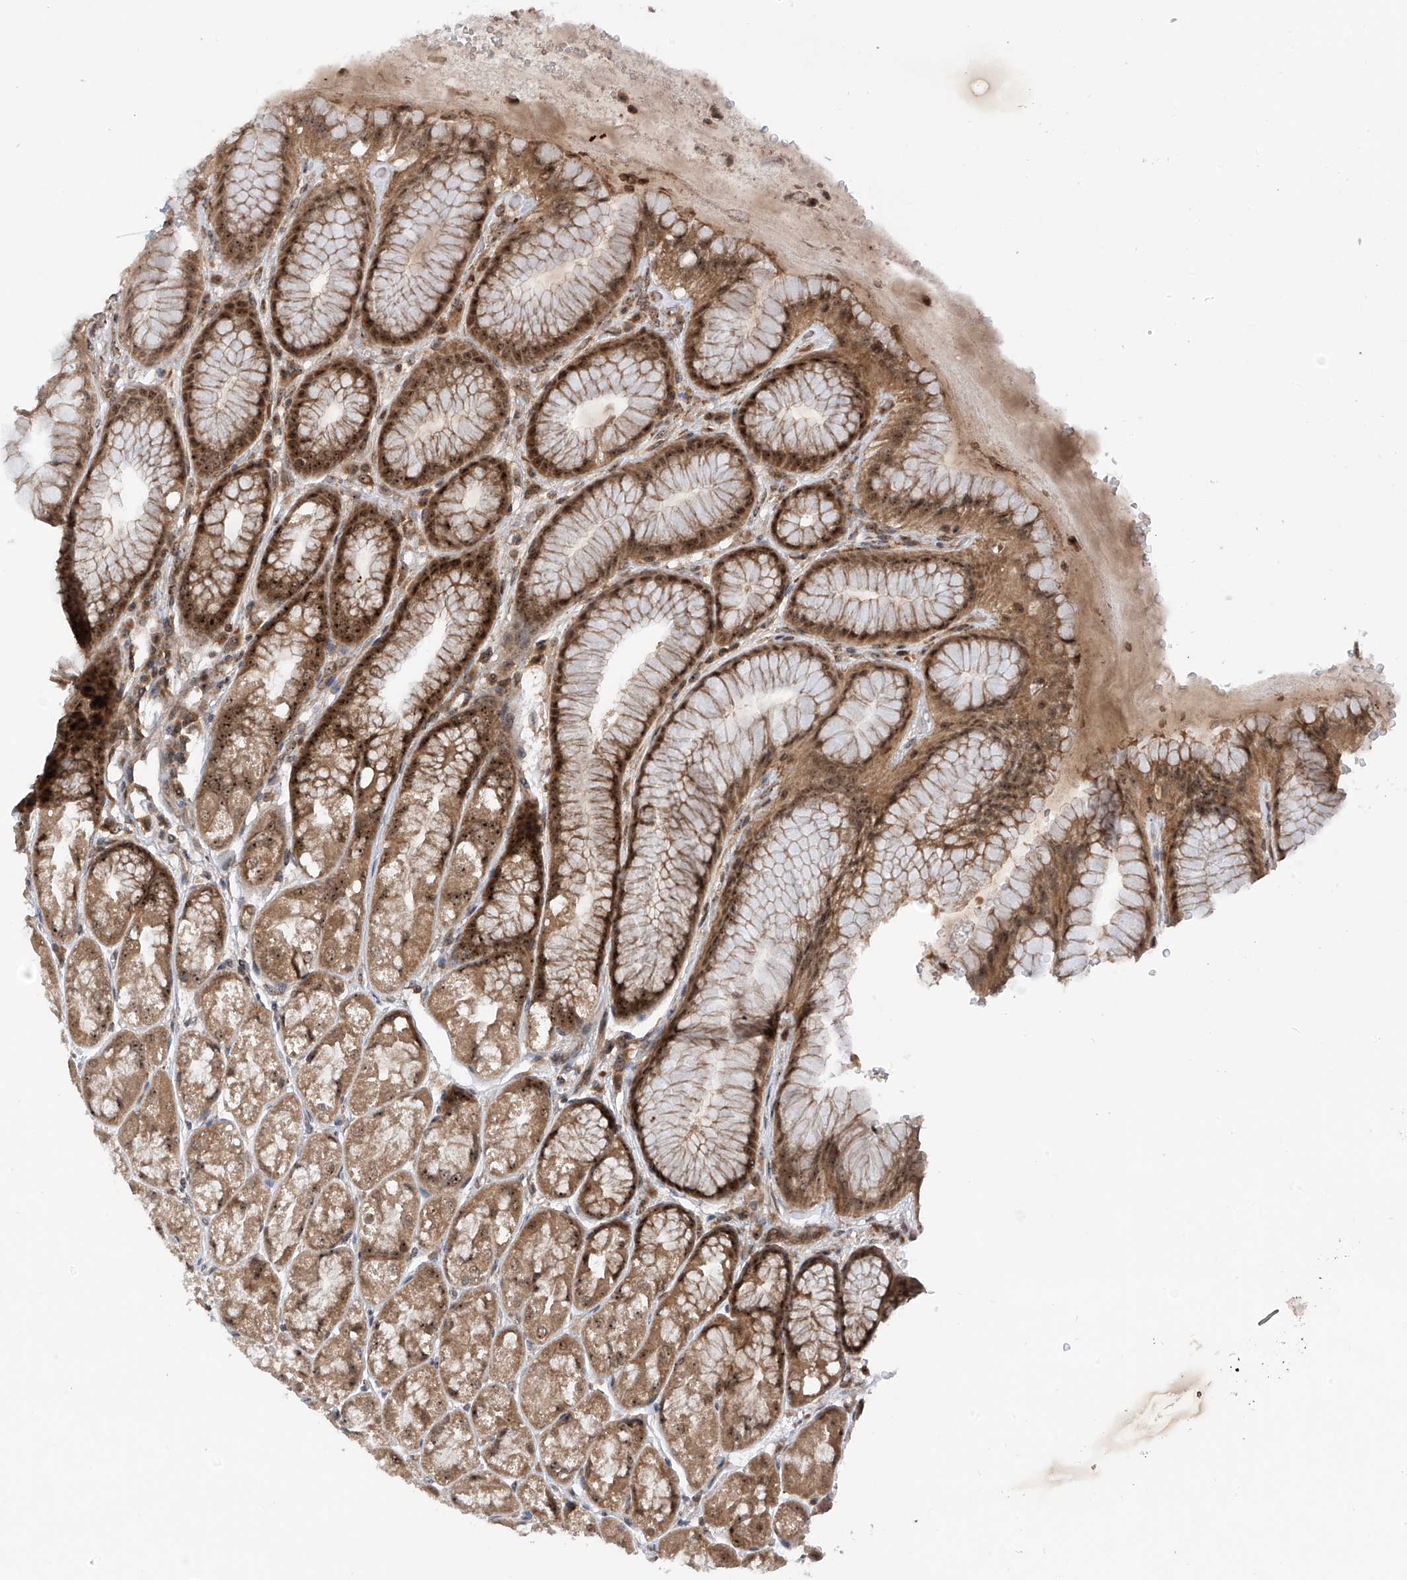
{"staining": {"intensity": "moderate", "quantity": ">75%", "location": "cytoplasmic/membranous,nuclear"}, "tissue": "stomach", "cell_type": "Glandular cells", "image_type": "normal", "snomed": [{"axis": "morphology", "description": "Normal tissue, NOS"}, {"axis": "topography", "description": "Stomach"}], "caption": "Stomach stained for a protein (brown) reveals moderate cytoplasmic/membranous,nuclear positive staining in approximately >75% of glandular cells.", "gene": "C1orf131", "patient": {"sex": "male", "age": 57}}